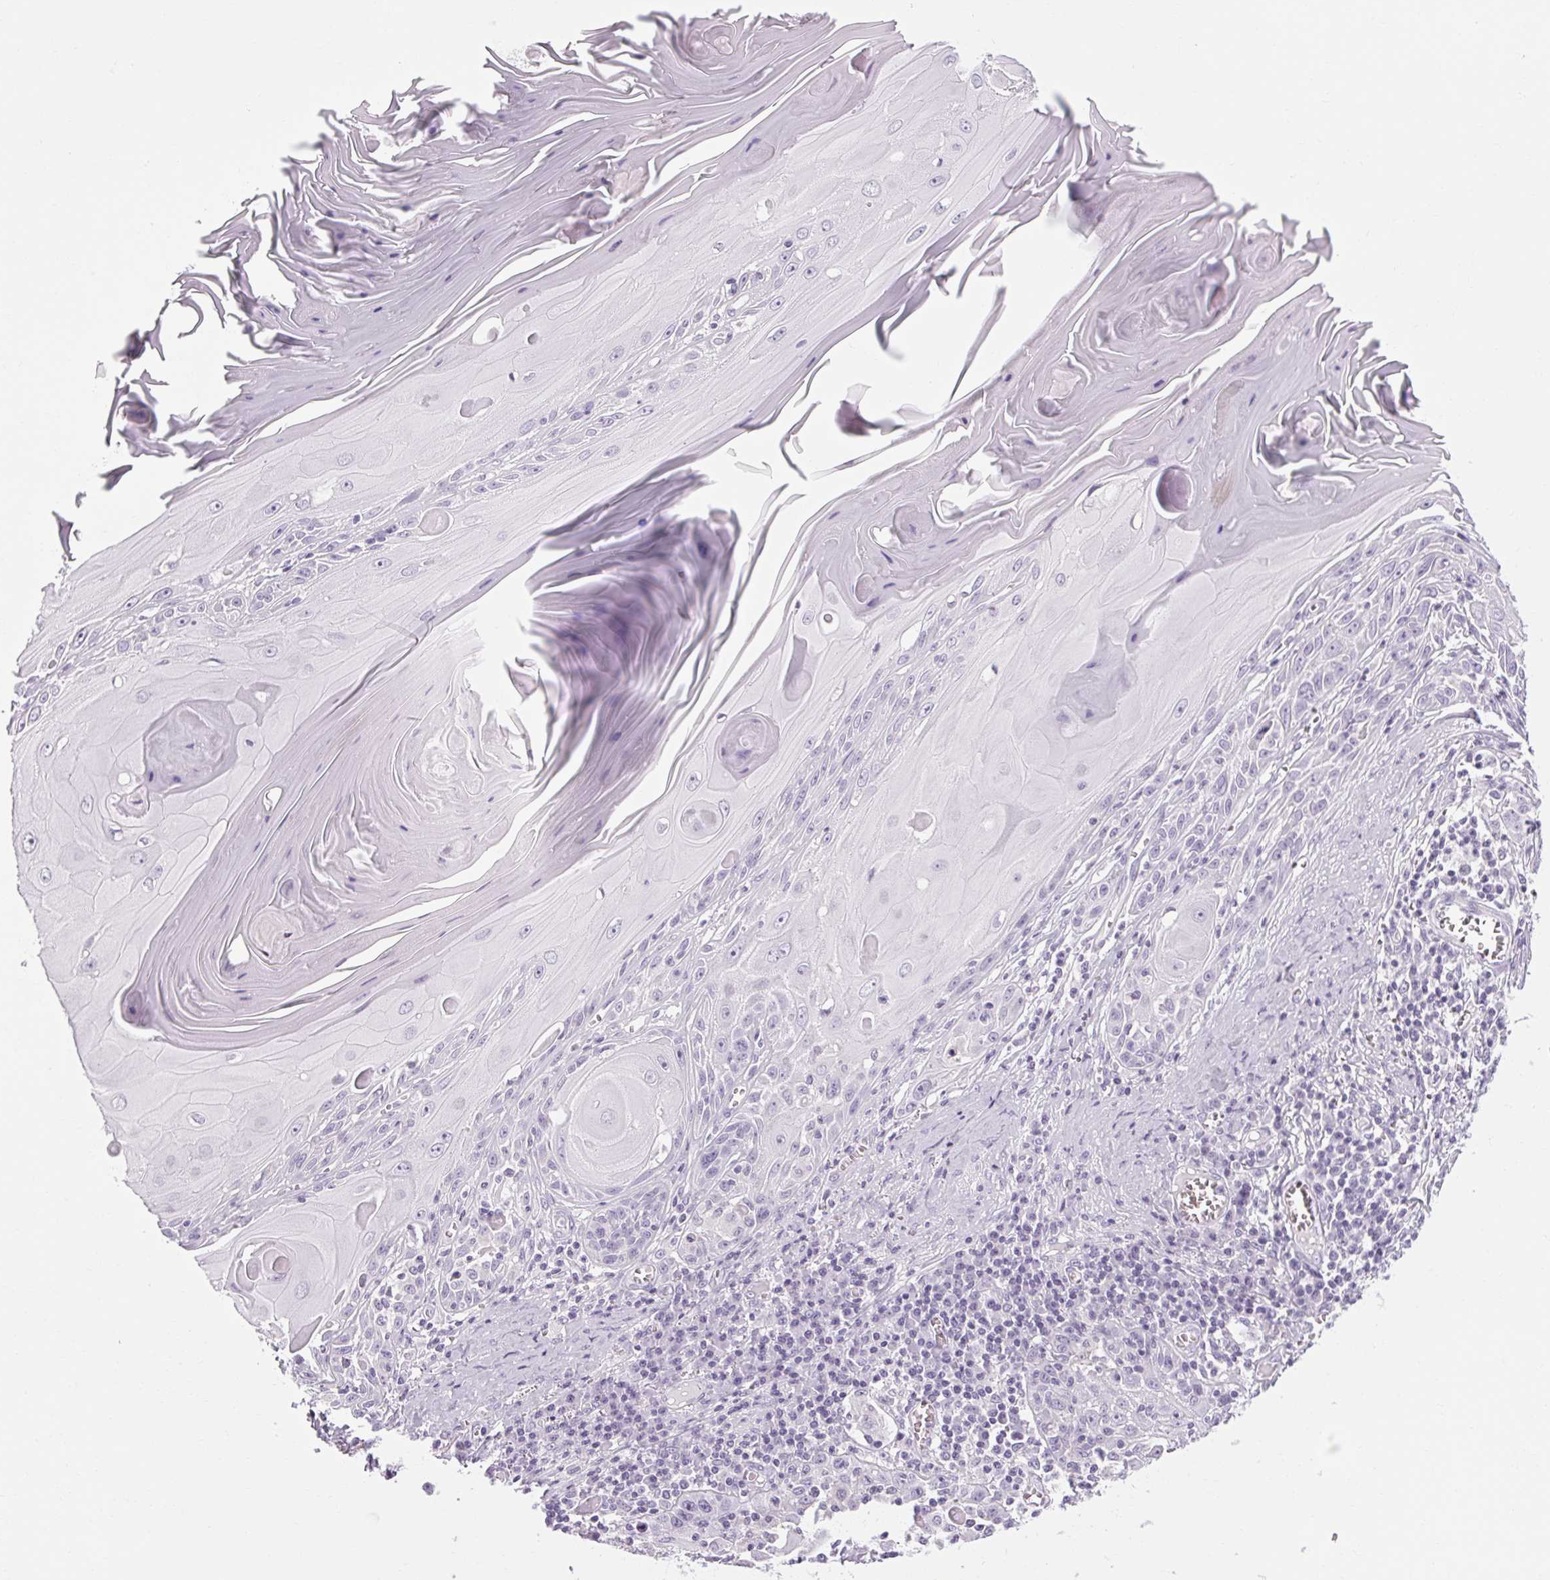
{"staining": {"intensity": "negative", "quantity": "none", "location": "none"}, "tissue": "skin cancer", "cell_type": "Tumor cells", "image_type": "cancer", "snomed": [{"axis": "morphology", "description": "Squamous cell carcinoma, NOS"}, {"axis": "topography", "description": "Skin"}, {"axis": "topography", "description": "Vulva"}], "caption": "Immunohistochemistry (IHC) of skin cancer (squamous cell carcinoma) exhibits no staining in tumor cells.", "gene": "POMC", "patient": {"sex": "female", "age": 85}}